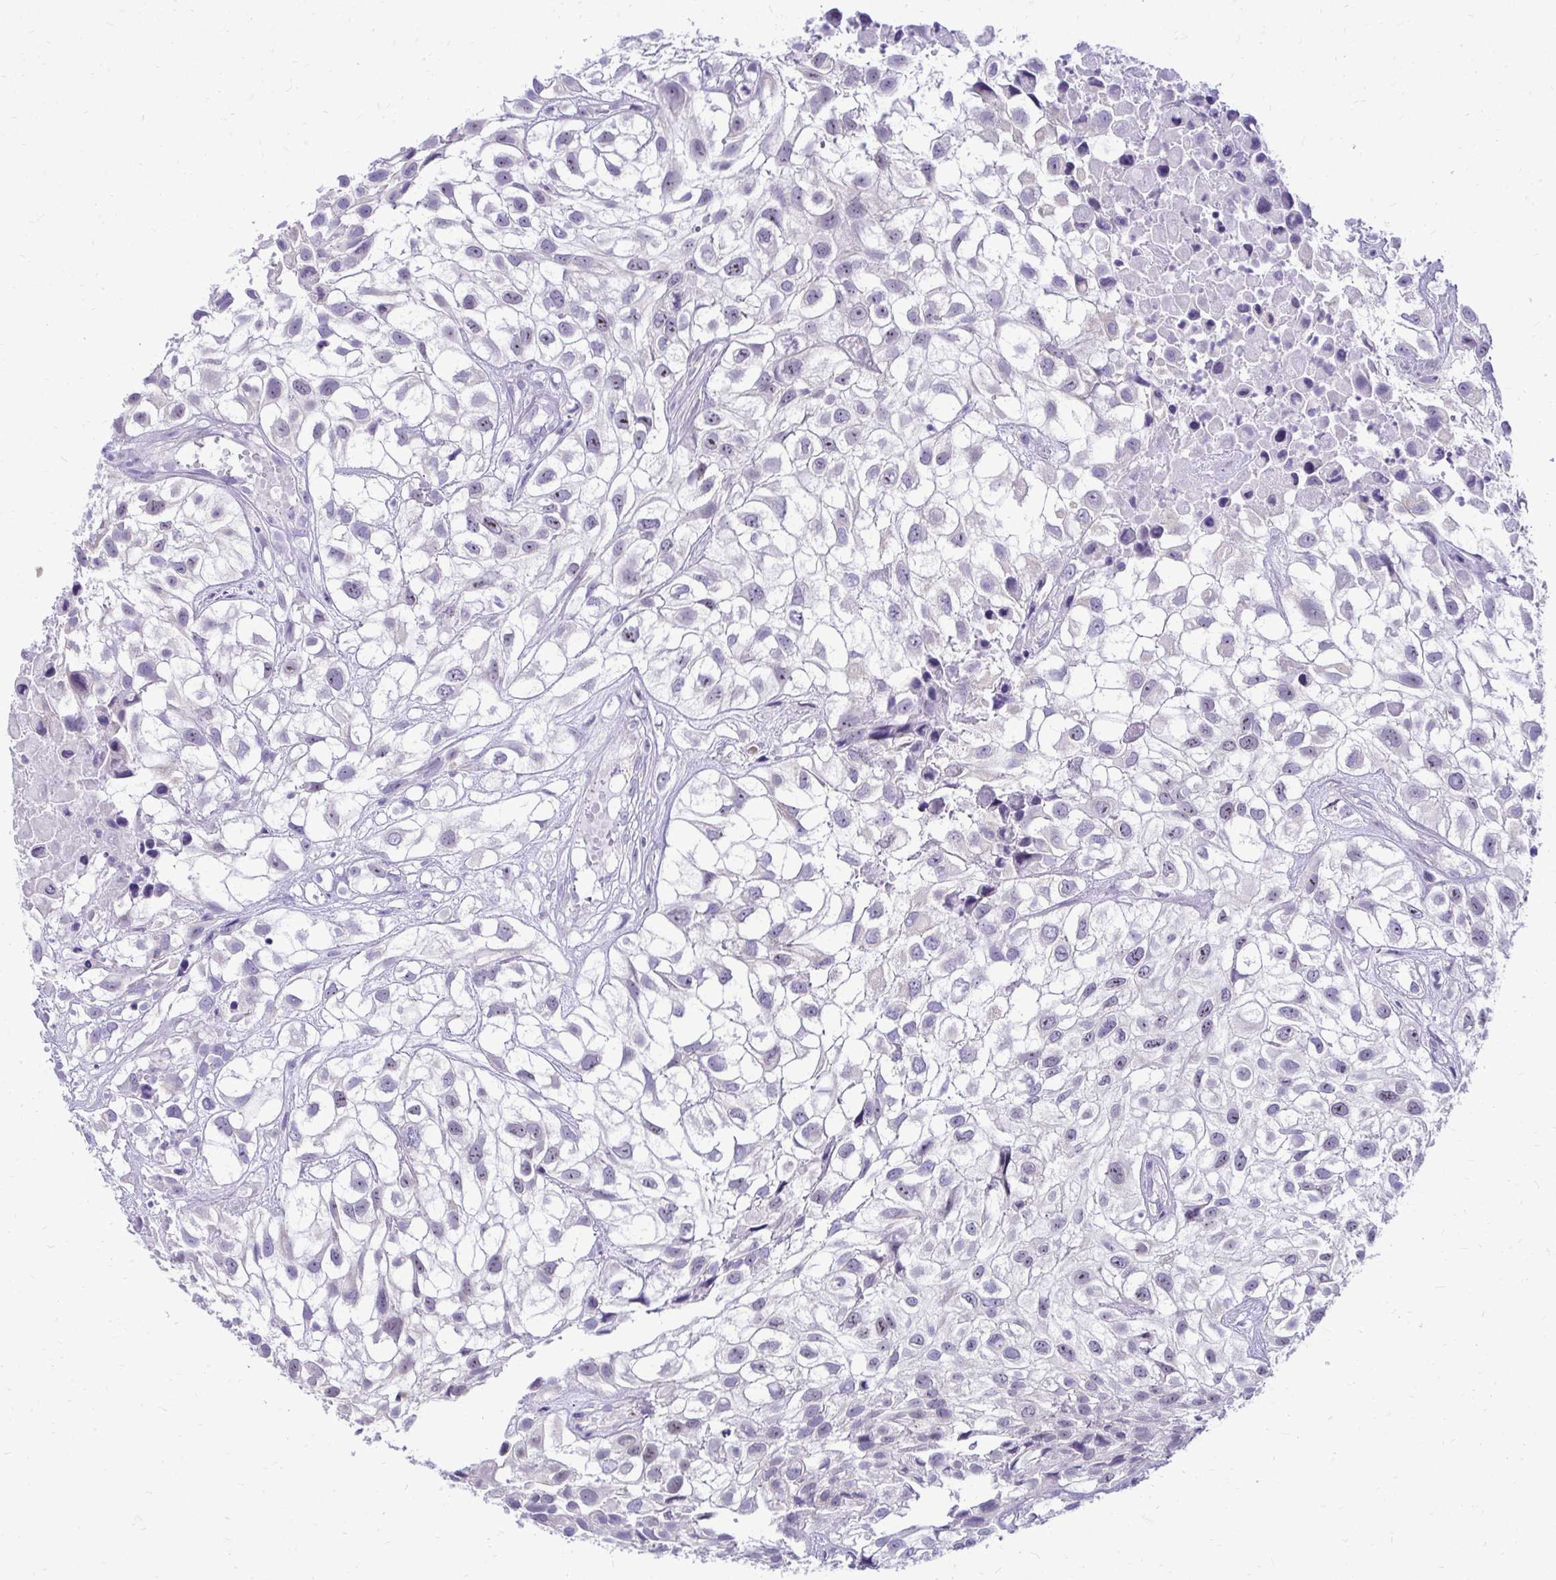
{"staining": {"intensity": "negative", "quantity": "none", "location": "none"}, "tissue": "urothelial cancer", "cell_type": "Tumor cells", "image_type": "cancer", "snomed": [{"axis": "morphology", "description": "Urothelial carcinoma, High grade"}, {"axis": "topography", "description": "Urinary bladder"}], "caption": "Immunohistochemistry (IHC) photomicrograph of urothelial cancer stained for a protein (brown), which reveals no expression in tumor cells.", "gene": "NIFK", "patient": {"sex": "male", "age": 56}}